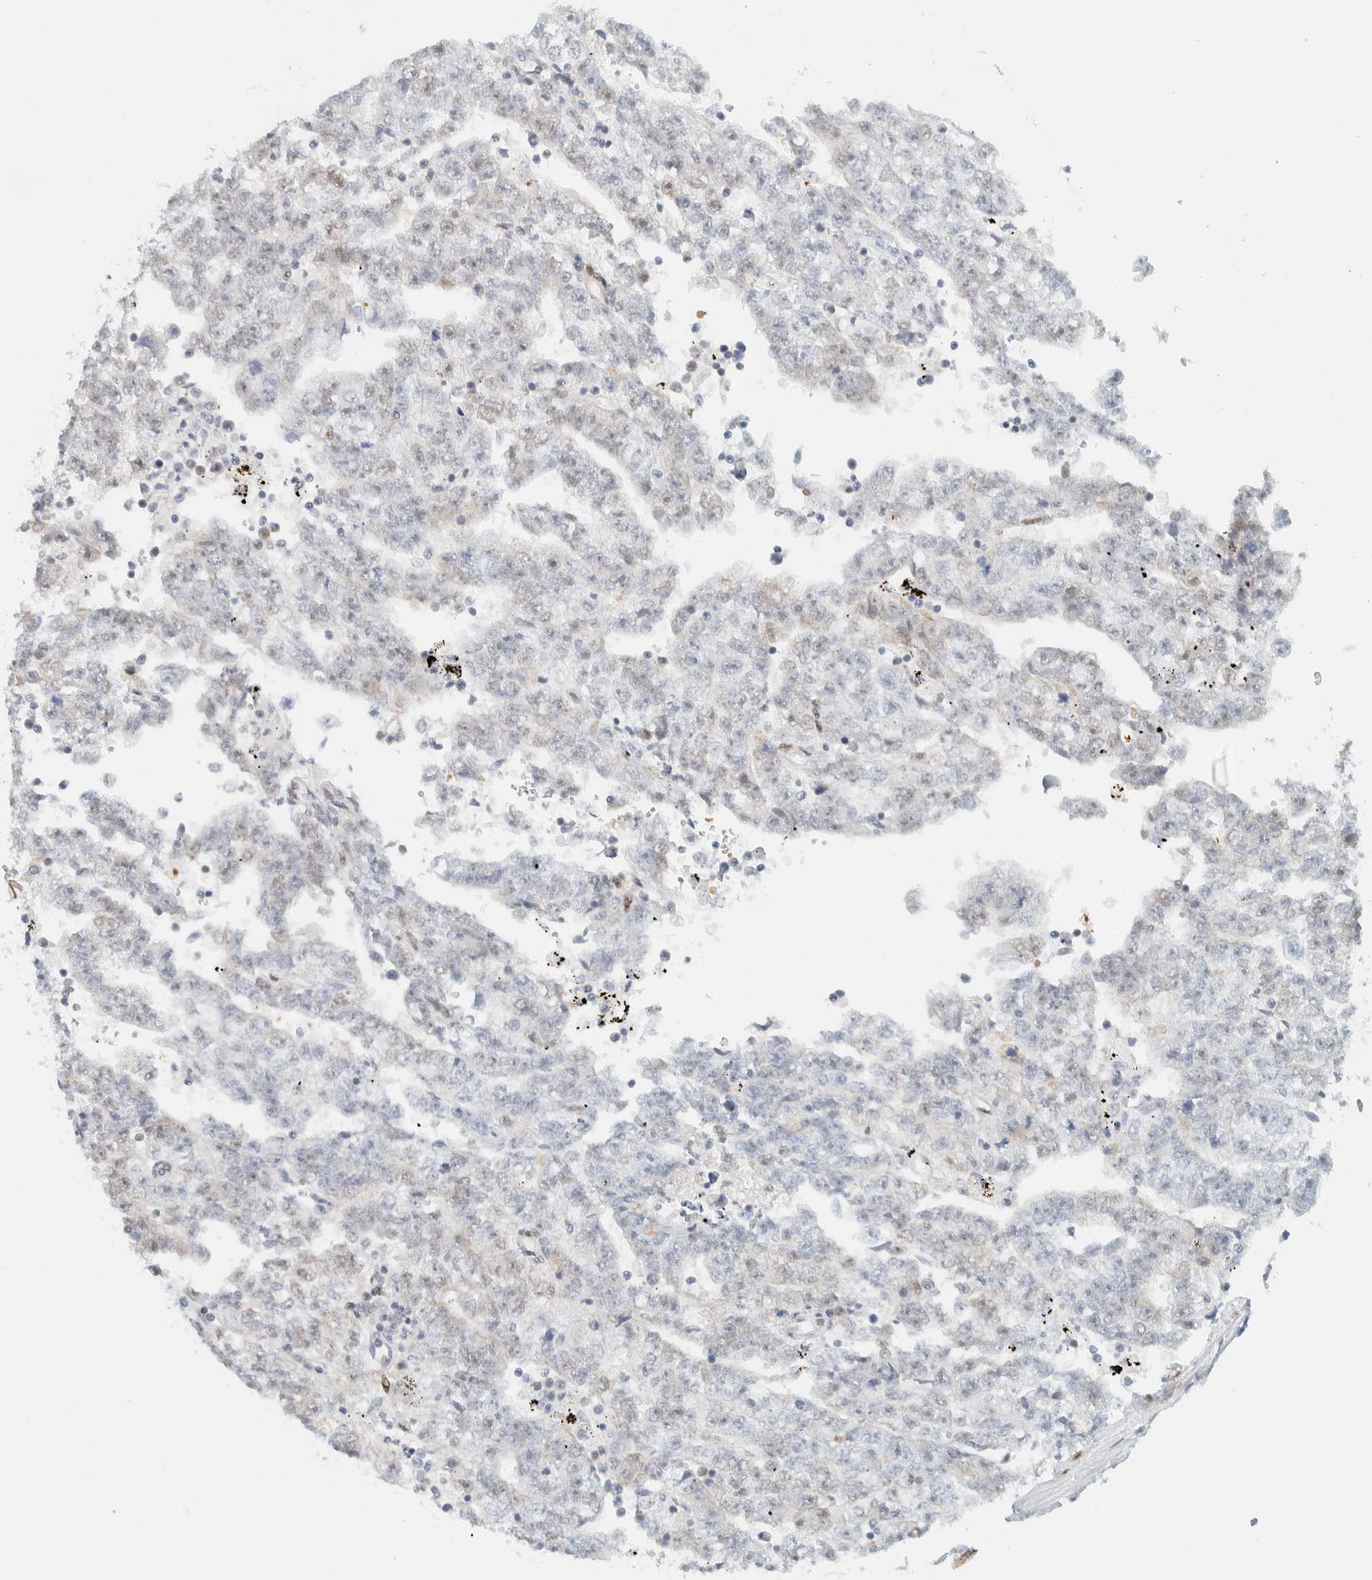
{"staining": {"intensity": "moderate", "quantity": "<25%", "location": "nuclear"}, "tissue": "testis cancer", "cell_type": "Tumor cells", "image_type": "cancer", "snomed": [{"axis": "morphology", "description": "Carcinoma, Embryonal, NOS"}, {"axis": "topography", "description": "Testis"}], "caption": "Protein staining by IHC exhibits moderate nuclear expression in about <25% of tumor cells in testis cancer.", "gene": "ZNF683", "patient": {"sex": "male", "age": 25}}